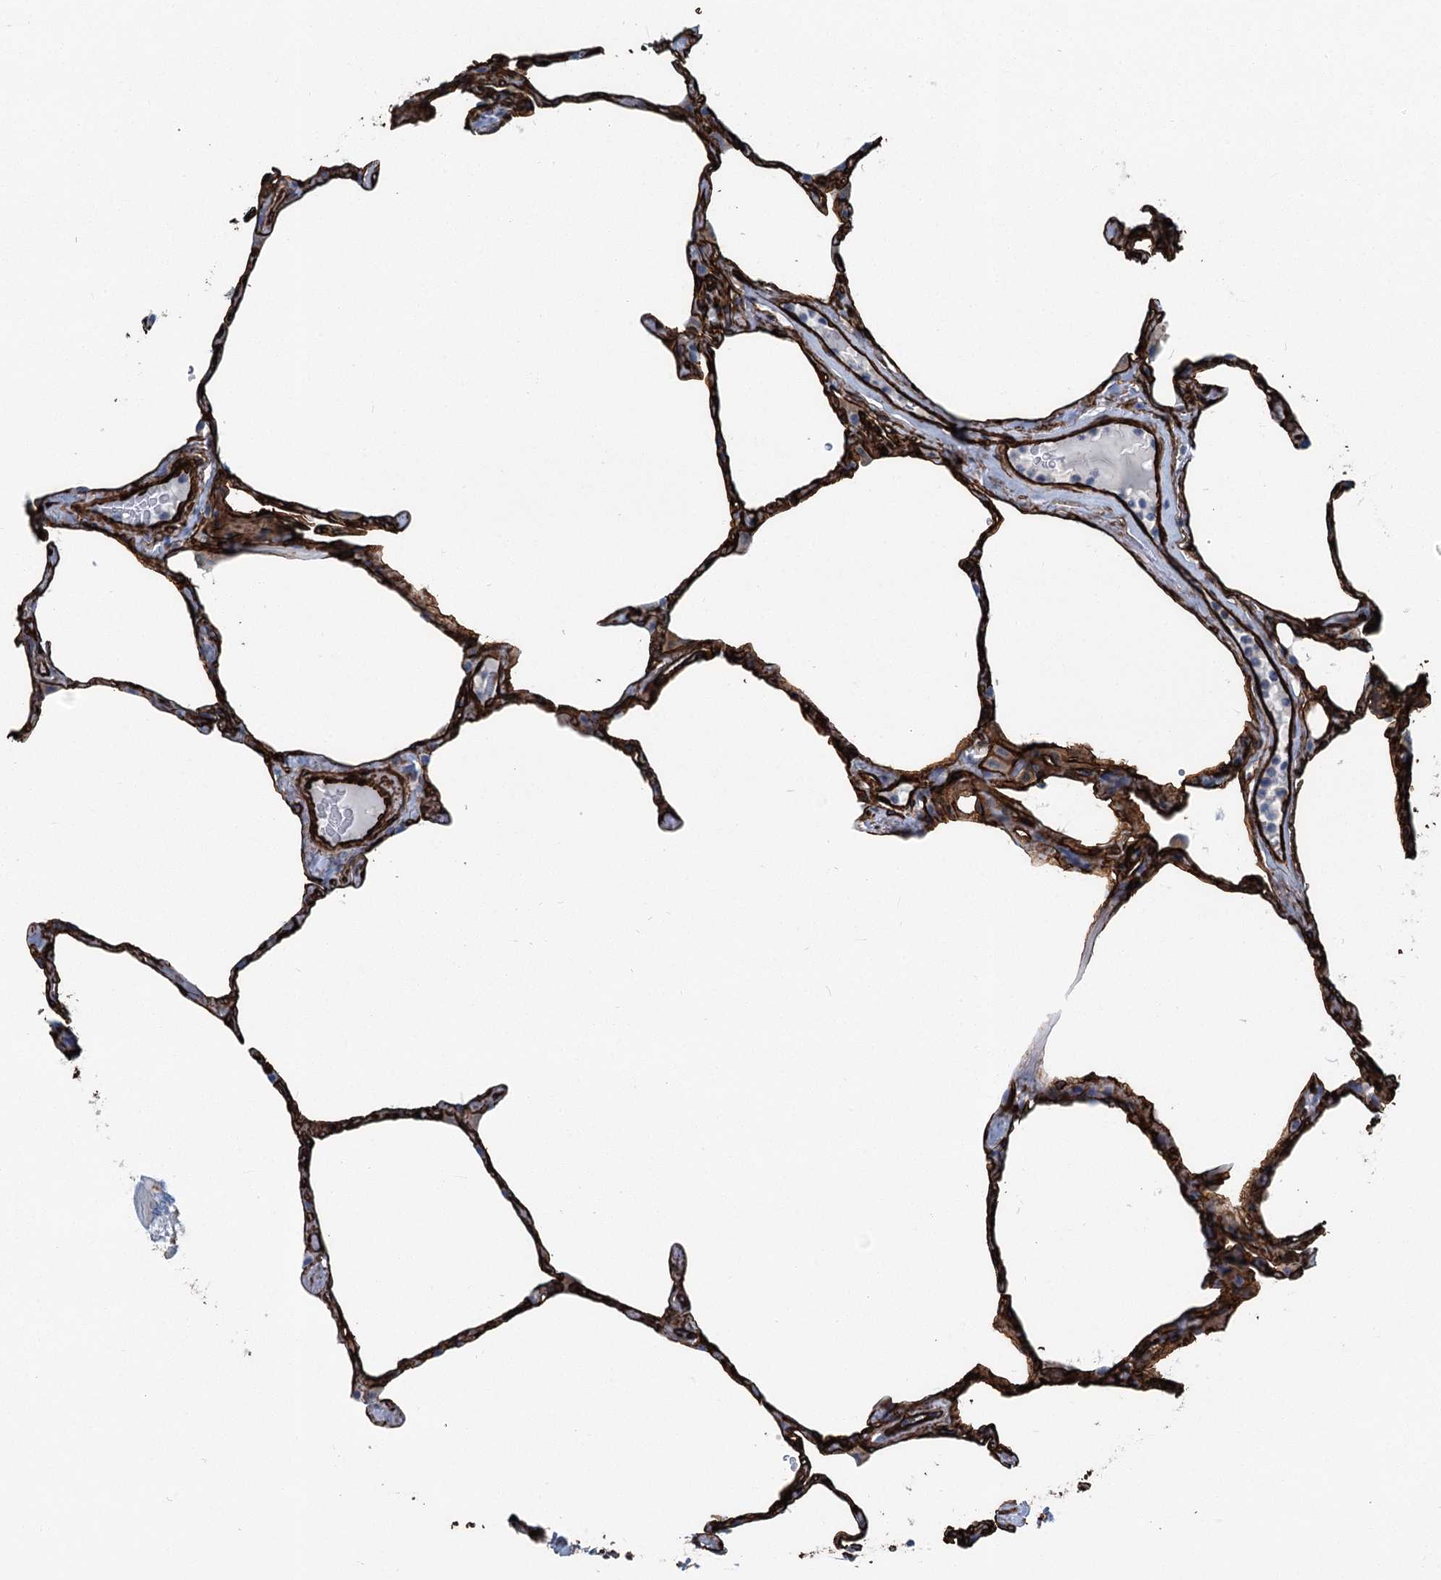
{"staining": {"intensity": "strong", "quantity": ">75%", "location": "cytoplasmic/membranous"}, "tissue": "lung", "cell_type": "Alveolar cells", "image_type": "normal", "snomed": [{"axis": "morphology", "description": "Normal tissue, NOS"}, {"axis": "topography", "description": "Lung"}], "caption": "High-power microscopy captured an immunohistochemistry histopathology image of benign lung, revealing strong cytoplasmic/membranous positivity in about >75% of alveolar cells.", "gene": "IQSEC1", "patient": {"sex": "male", "age": 65}}